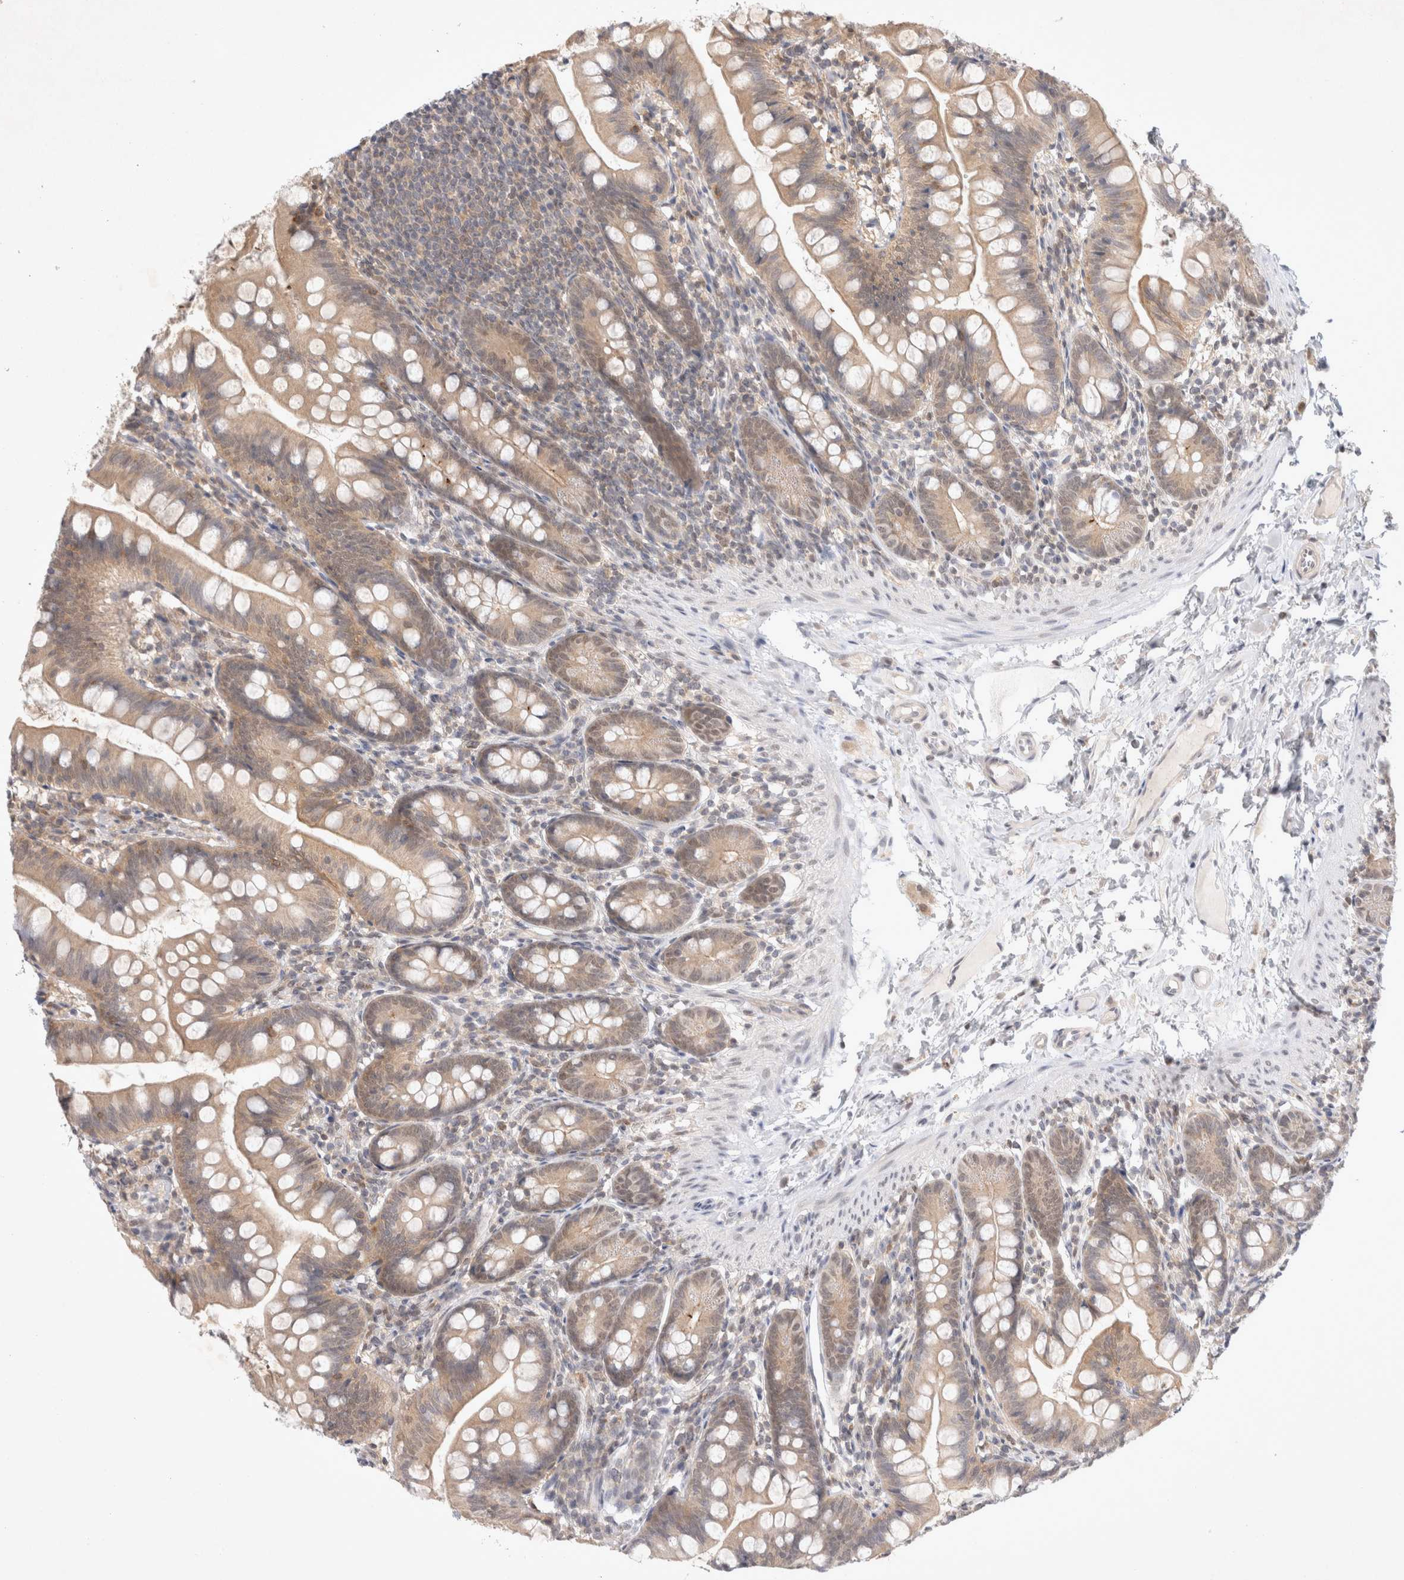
{"staining": {"intensity": "moderate", "quantity": "<25%", "location": "cytoplasmic/membranous"}, "tissue": "small intestine", "cell_type": "Glandular cells", "image_type": "normal", "snomed": [{"axis": "morphology", "description": "Normal tissue, NOS"}, {"axis": "topography", "description": "Small intestine"}], "caption": "Glandular cells display low levels of moderate cytoplasmic/membranous positivity in approximately <25% of cells in benign human small intestine.", "gene": "FBXO42", "patient": {"sex": "male", "age": 7}}